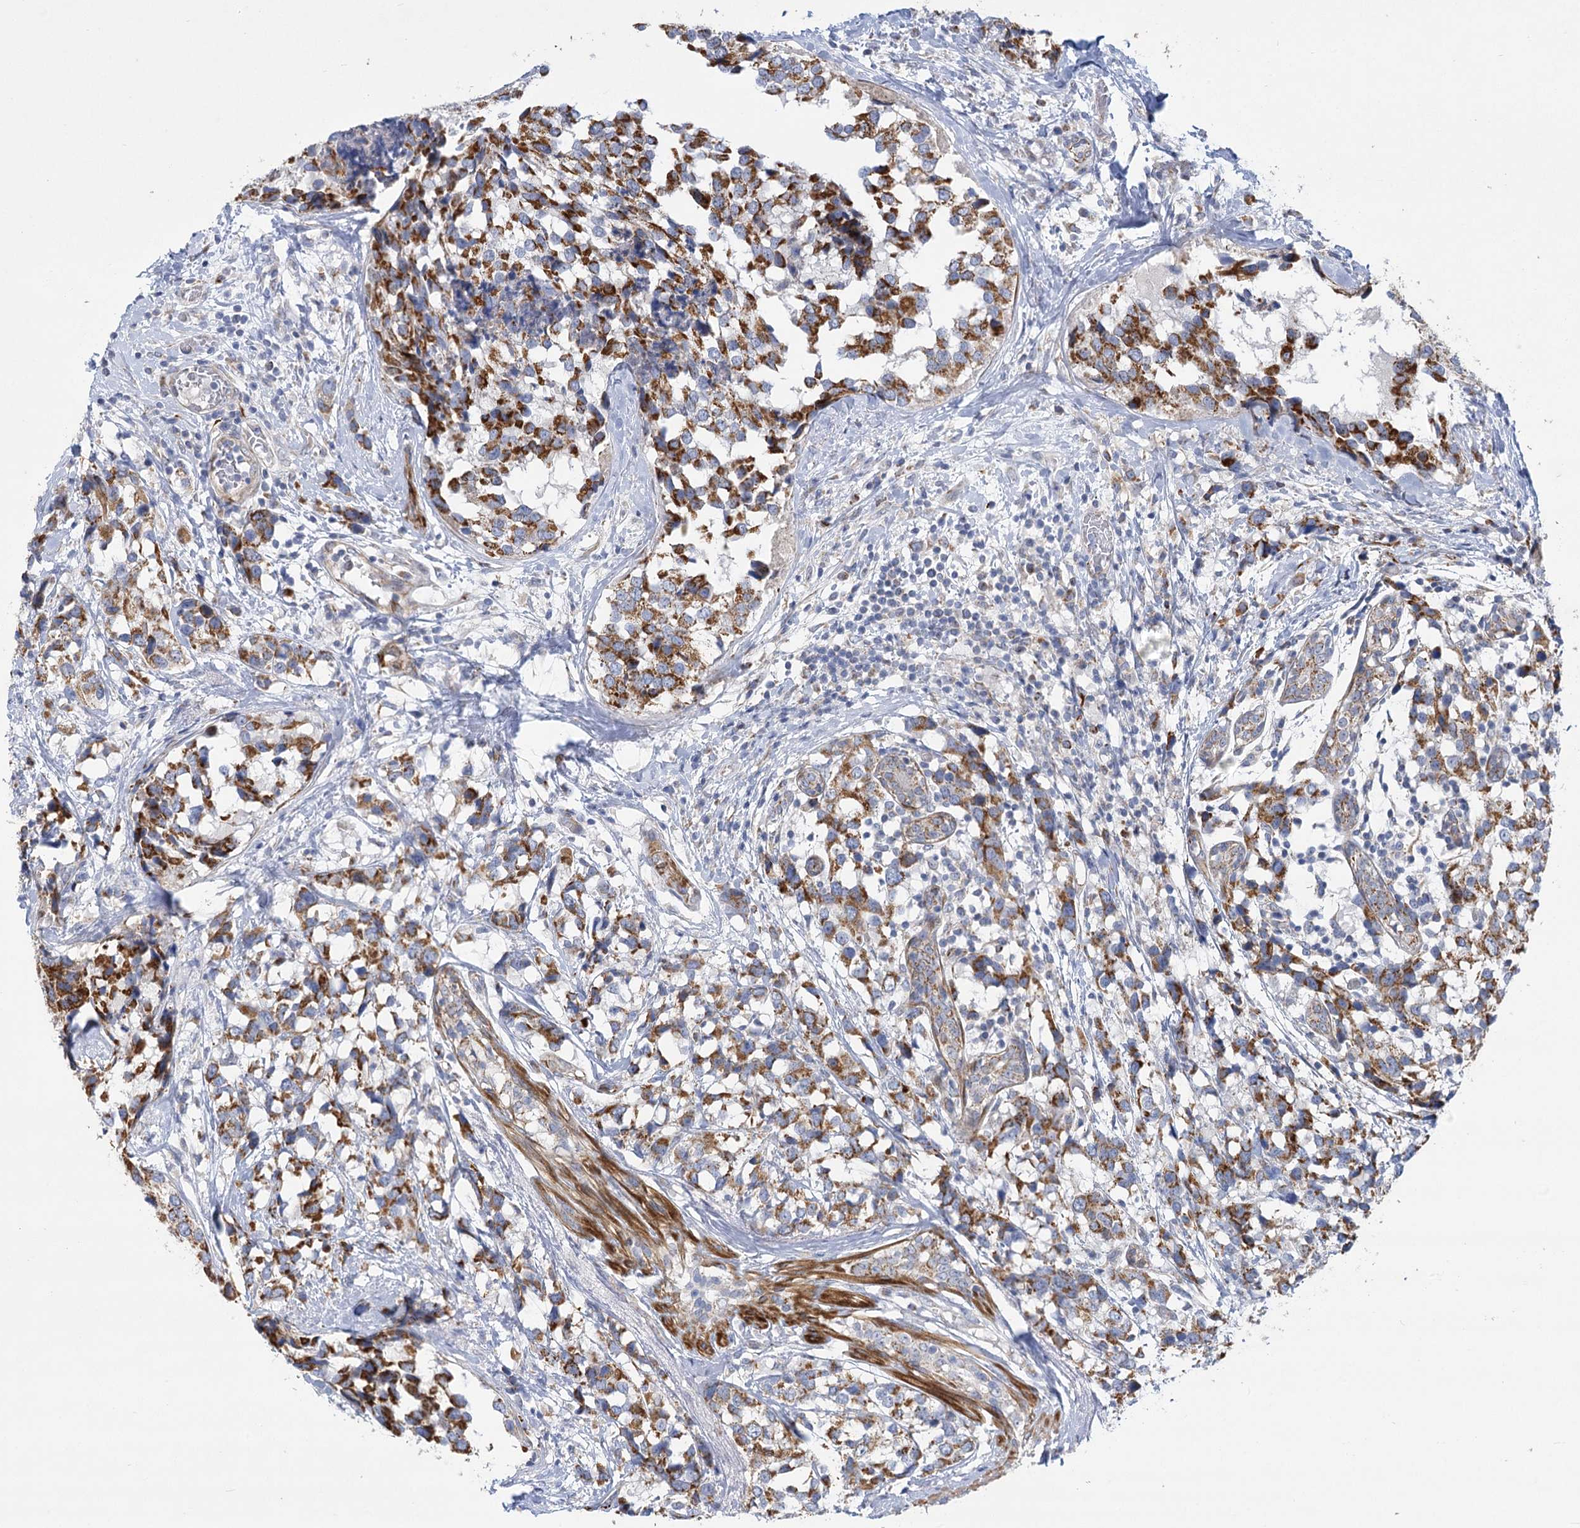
{"staining": {"intensity": "moderate", "quantity": ">75%", "location": "cytoplasmic/membranous"}, "tissue": "breast cancer", "cell_type": "Tumor cells", "image_type": "cancer", "snomed": [{"axis": "morphology", "description": "Lobular carcinoma"}, {"axis": "topography", "description": "Breast"}], "caption": "The photomicrograph demonstrates a brown stain indicating the presence of a protein in the cytoplasmic/membranous of tumor cells in breast lobular carcinoma.", "gene": "DHTKD1", "patient": {"sex": "female", "age": 59}}